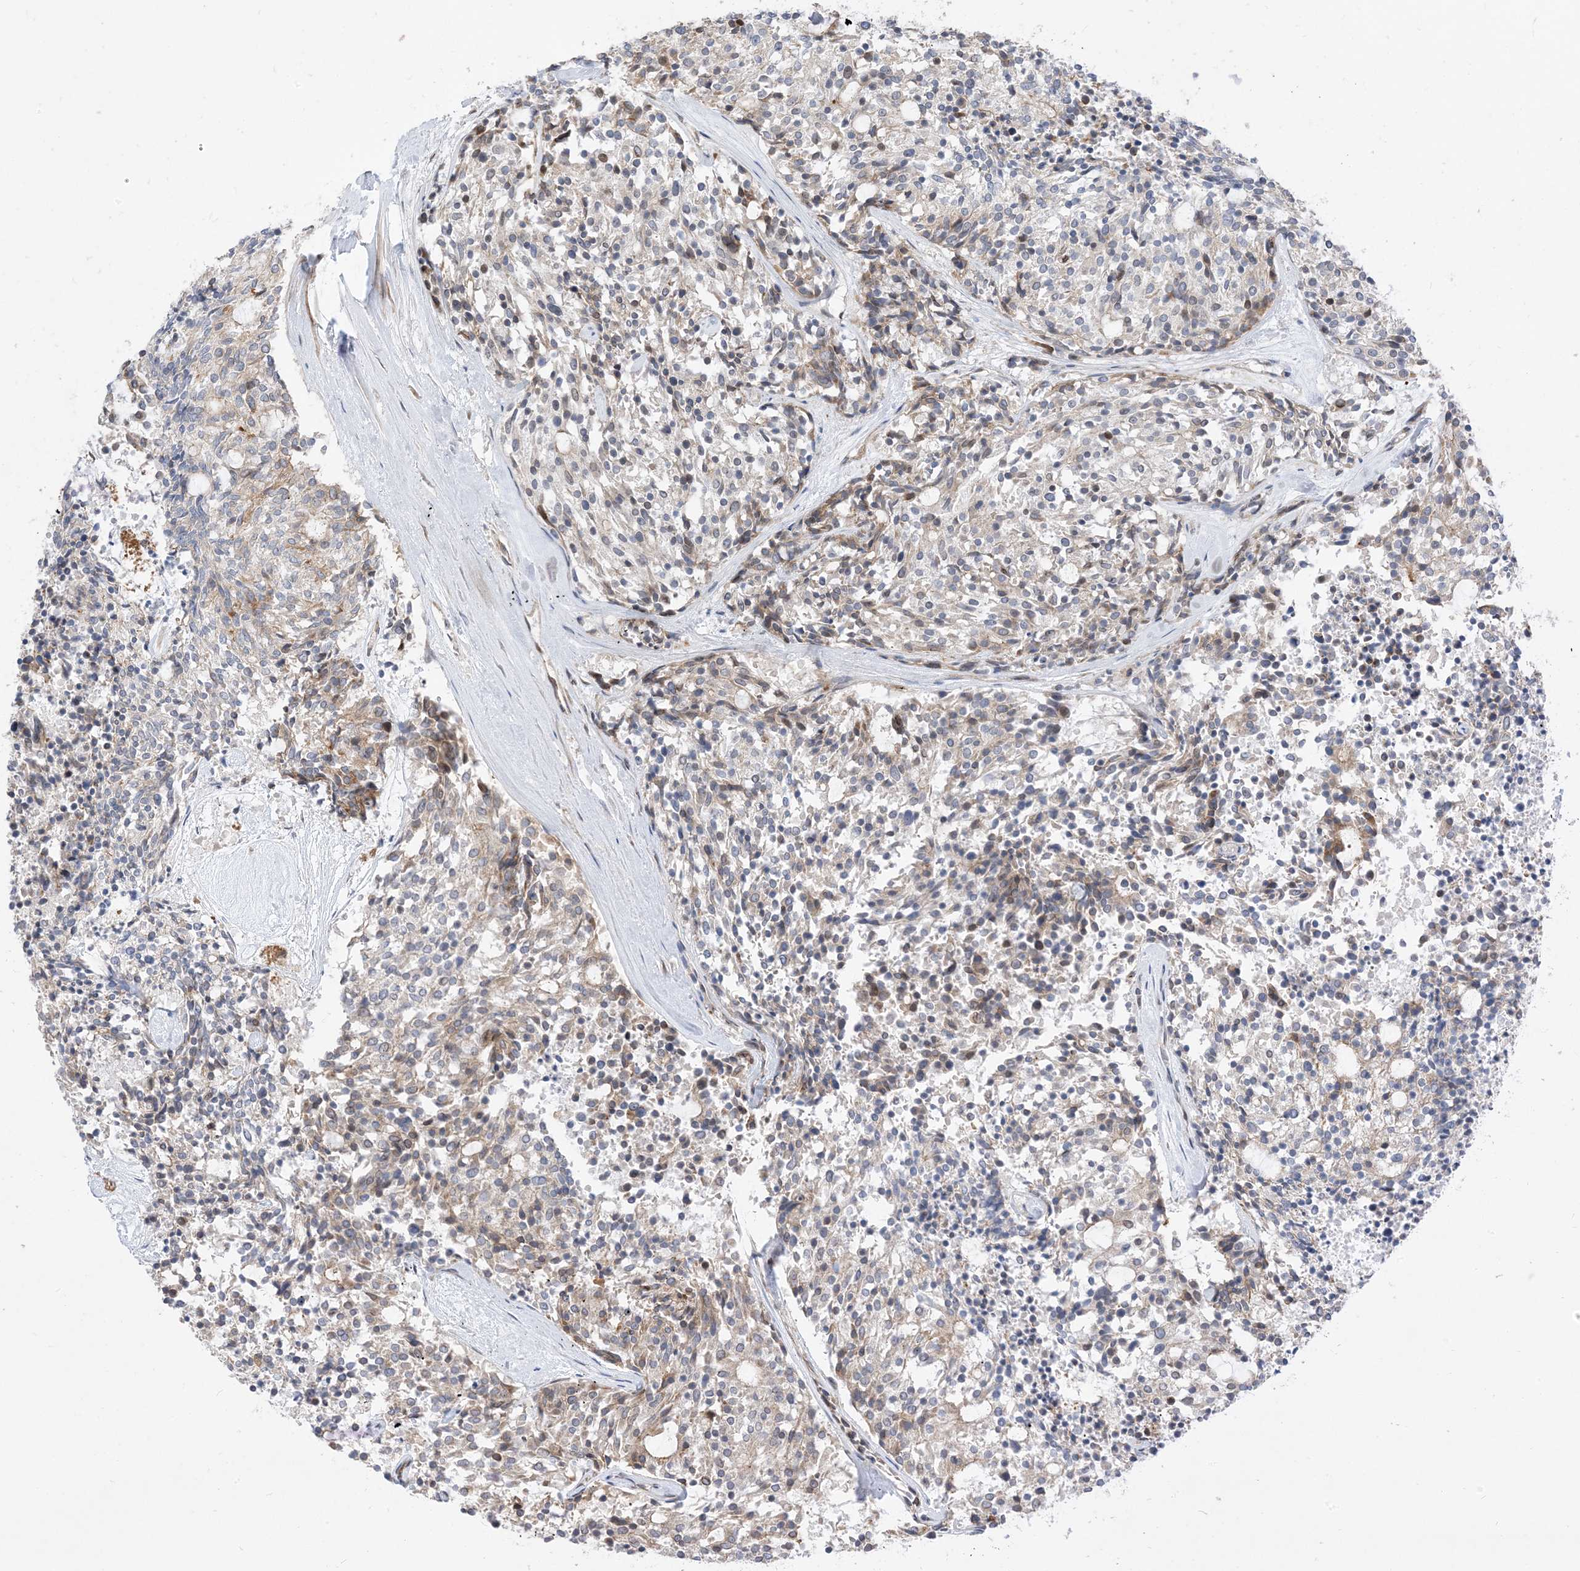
{"staining": {"intensity": "weak", "quantity": "<25%", "location": "cytoplasmic/membranous"}, "tissue": "carcinoid", "cell_type": "Tumor cells", "image_type": "cancer", "snomed": [{"axis": "morphology", "description": "Carcinoid, malignant, NOS"}, {"axis": "topography", "description": "Pancreas"}], "caption": "Tumor cells are negative for brown protein staining in carcinoid. (DAB (3,3'-diaminobenzidine) immunohistochemistry visualized using brightfield microscopy, high magnification).", "gene": "TYSND1", "patient": {"sex": "female", "age": 54}}